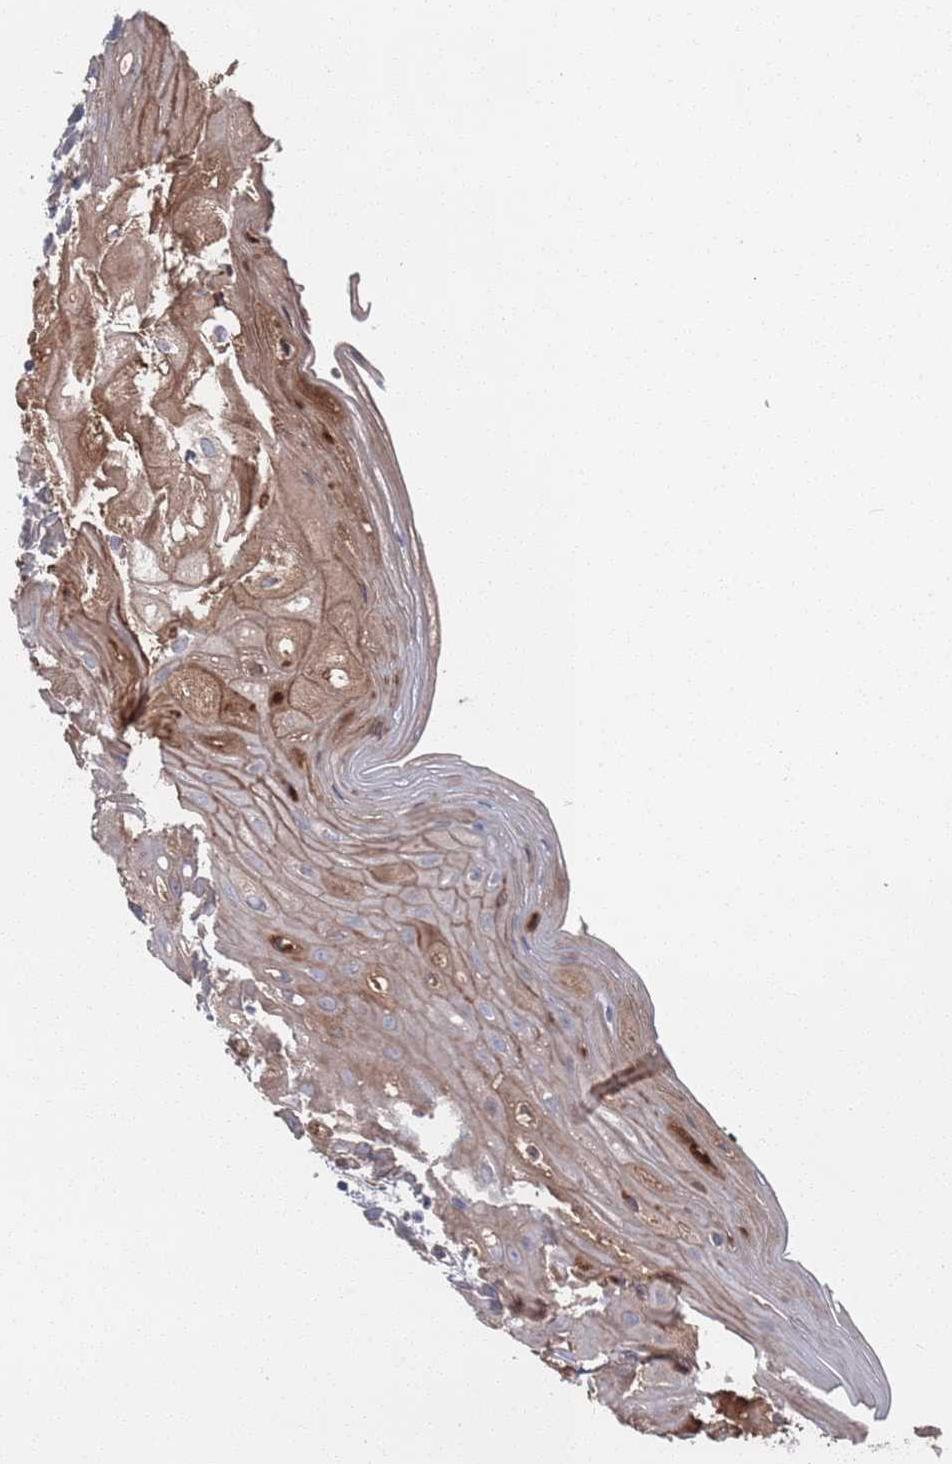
{"staining": {"intensity": "moderate", "quantity": ">75%", "location": "cytoplasmic/membranous"}, "tissue": "oral mucosa", "cell_type": "Squamous epithelial cells", "image_type": "normal", "snomed": [{"axis": "morphology", "description": "Normal tissue, NOS"}, {"axis": "topography", "description": "Oral tissue"}, {"axis": "topography", "description": "Tounge, NOS"}], "caption": "Oral mucosa stained with immunohistochemistry shows moderate cytoplasmic/membranous positivity in approximately >75% of squamous epithelial cells.", "gene": "PLEKHA4", "patient": {"sex": "female", "age": 59}}